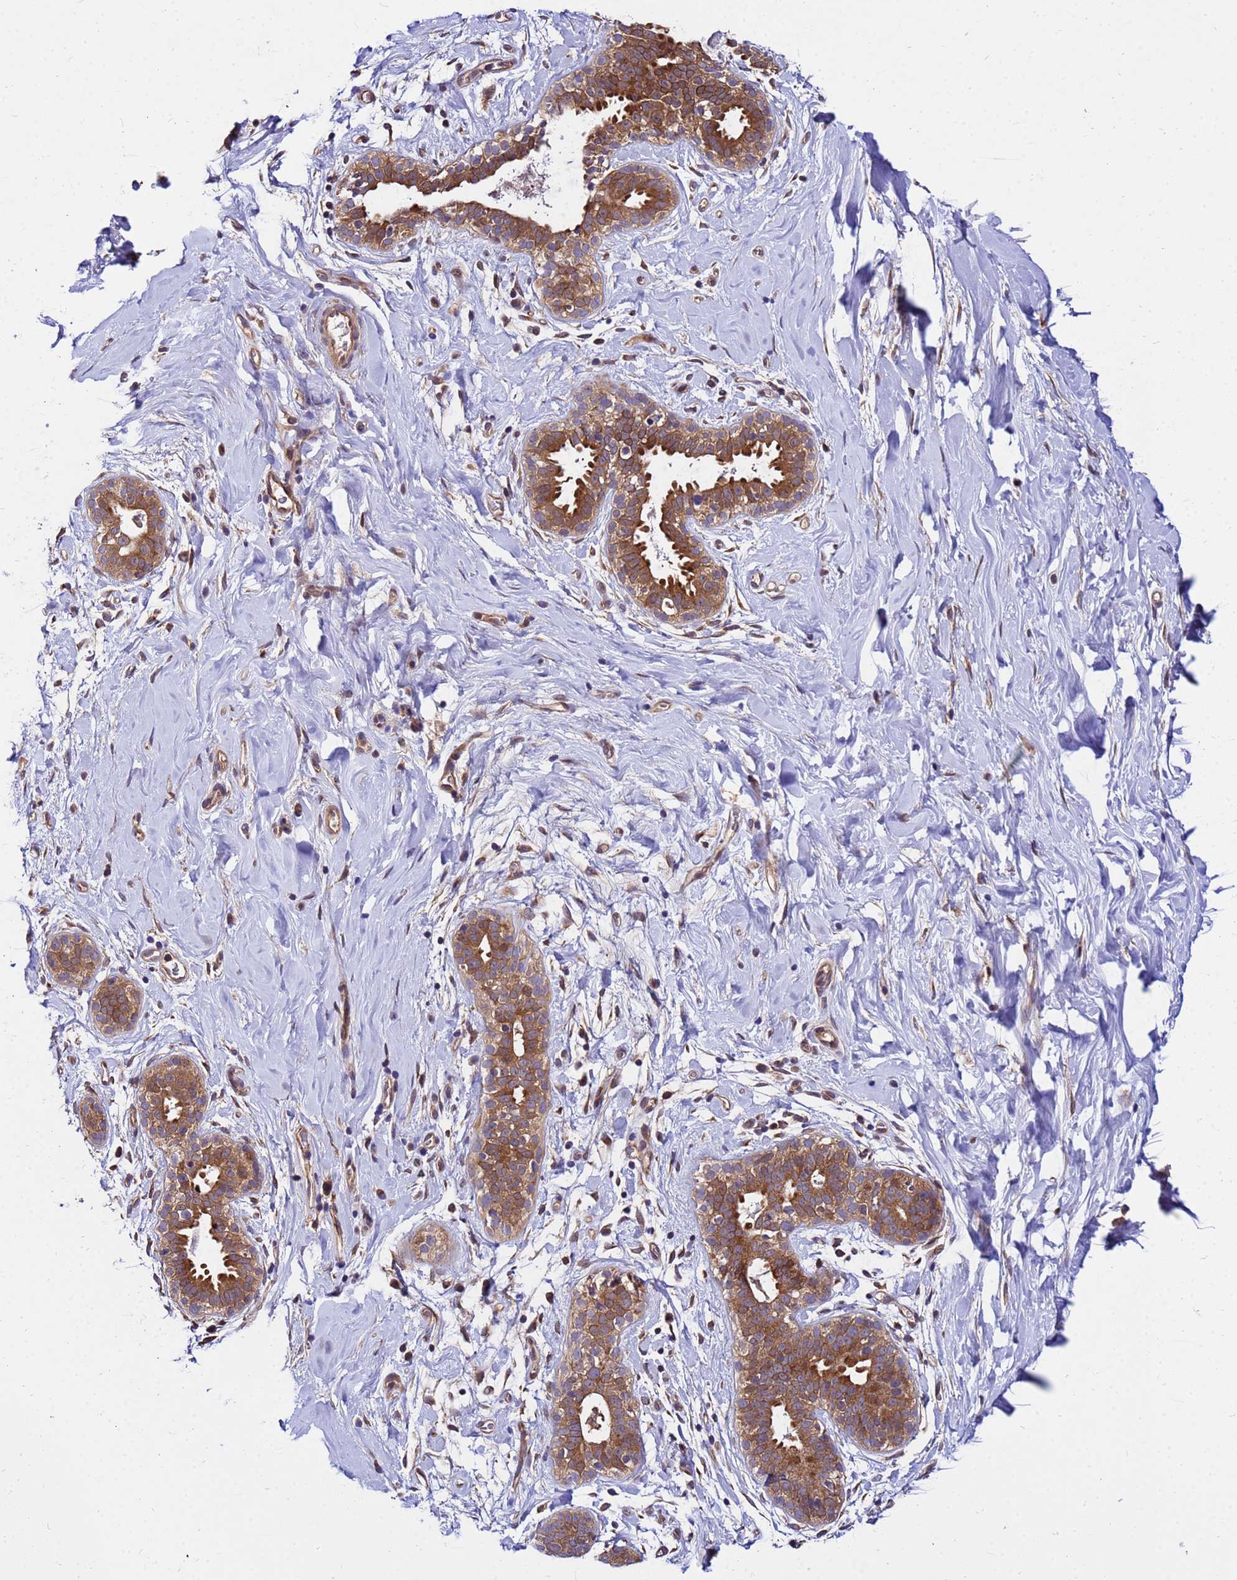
{"staining": {"intensity": "negative", "quantity": "none", "location": "none"}, "tissue": "soft tissue", "cell_type": "Chondrocytes", "image_type": "normal", "snomed": [{"axis": "morphology", "description": "Normal tissue, NOS"}, {"axis": "topography", "description": "Breast"}], "caption": "Soft tissue was stained to show a protein in brown. There is no significant positivity in chondrocytes. (DAB immunohistochemistry (IHC) with hematoxylin counter stain).", "gene": "GET3", "patient": {"sex": "female", "age": 26}}